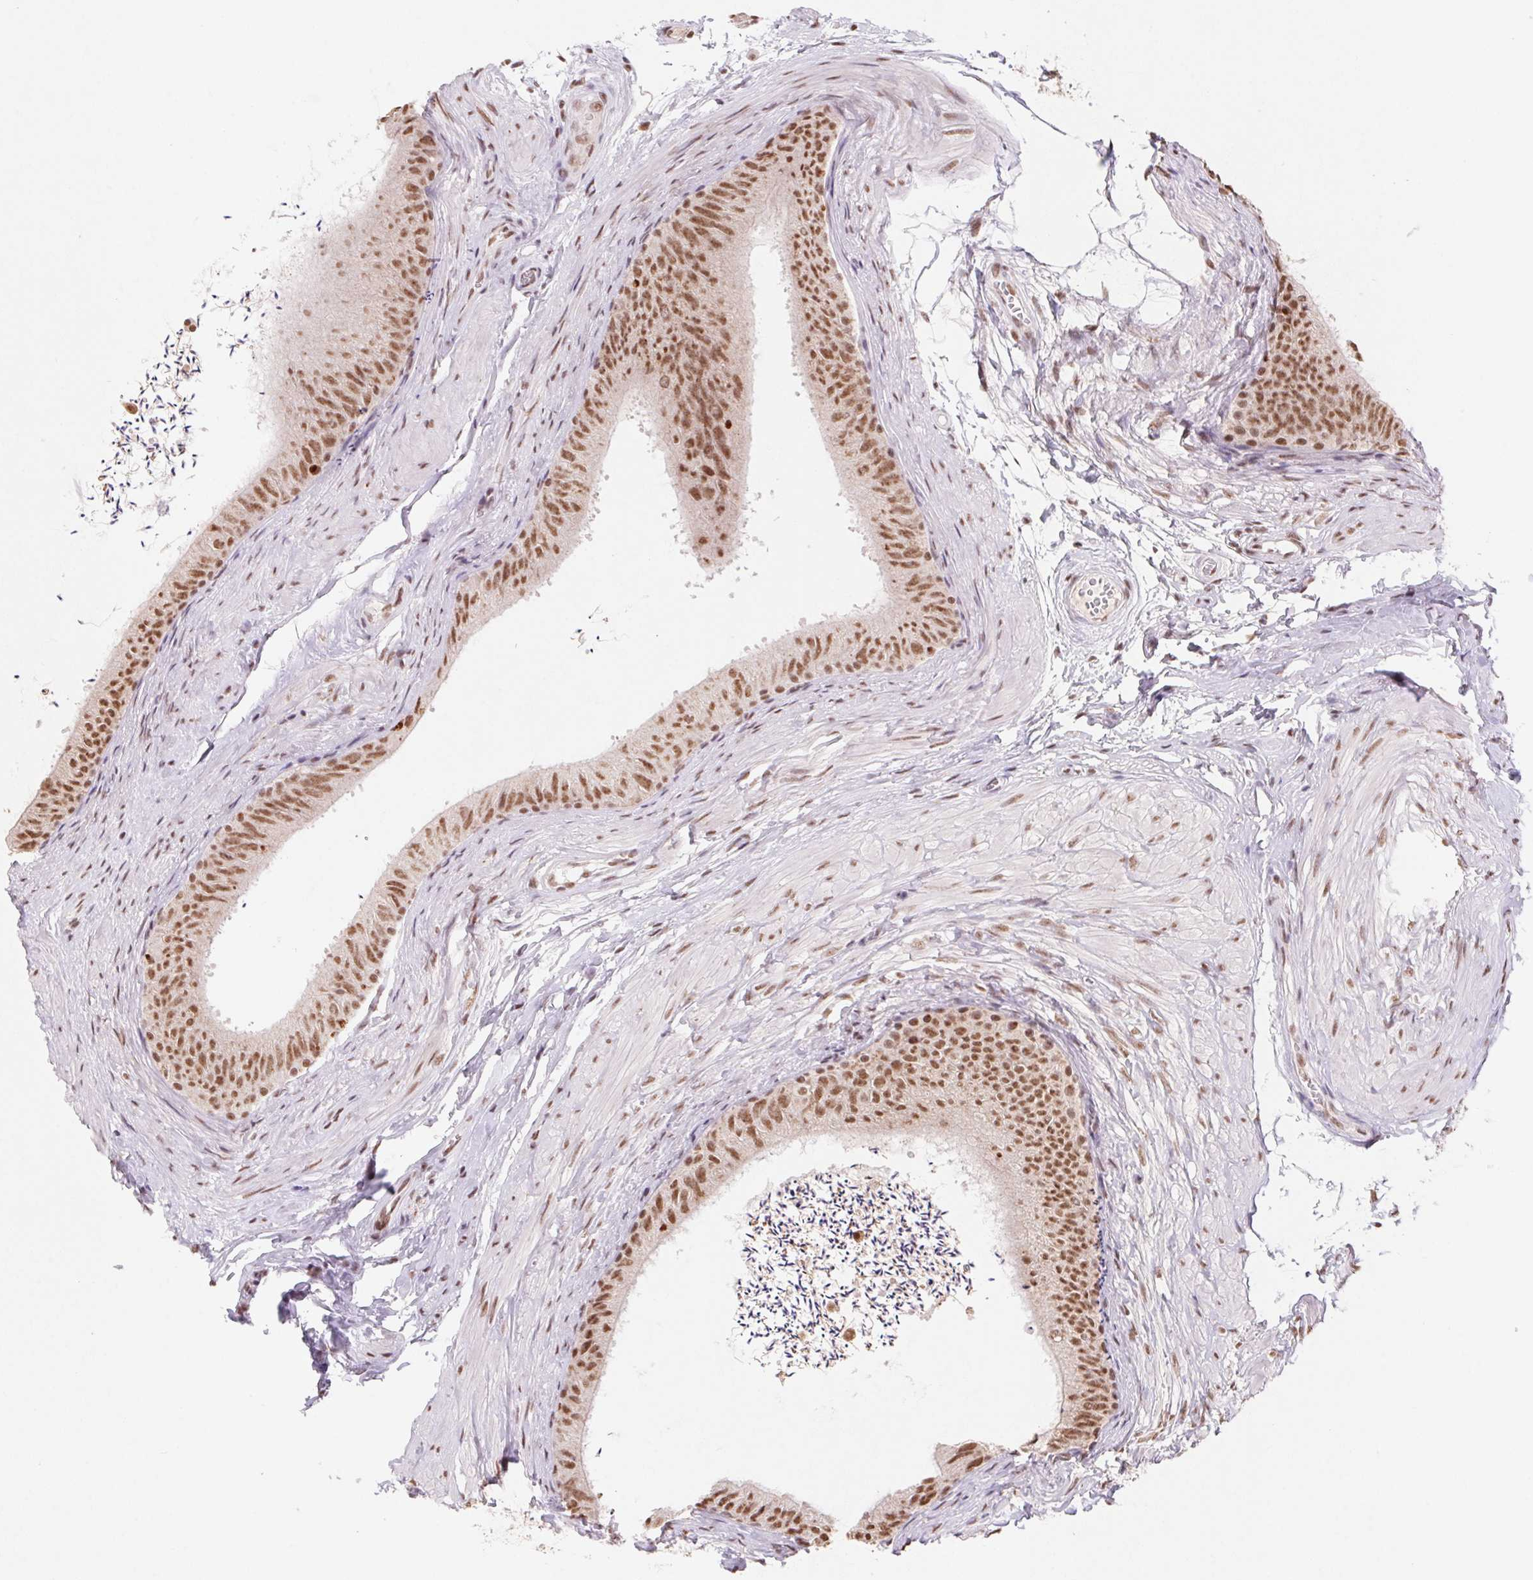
{"staining": {"intensity": "moderate", "quantity": ">75%", "location": "cytoplasmic/membranous,nuclear"}, "tissue": "epididymis", "cell_type": "Glandular cells", "image_type": "normal", "snomed": [{"axis": "morphology", "description": "Normal tissue, NOS"}, {"axis": "topography", "description": "Epididymis, spermatic cord, NOS"}, {"axis": "topography", "description": "Epididymis"}, {"axis": "topography", "description": "Peripheral nerve tissue"}], "caption": "Immunohistochemistry histopathology image of unremarkable epididymis: human epididymis stained using immunohistochemistry (IHC) displays medium levels of moderate protein expression localized specifically in the cytoplasmic/membranous,nuclear of glandular cells, appearing as a cytoplasmic/membranous,nuclear brown color.", "gene": "SNRPG", "patient": {"sex": "male", "age": 29}}